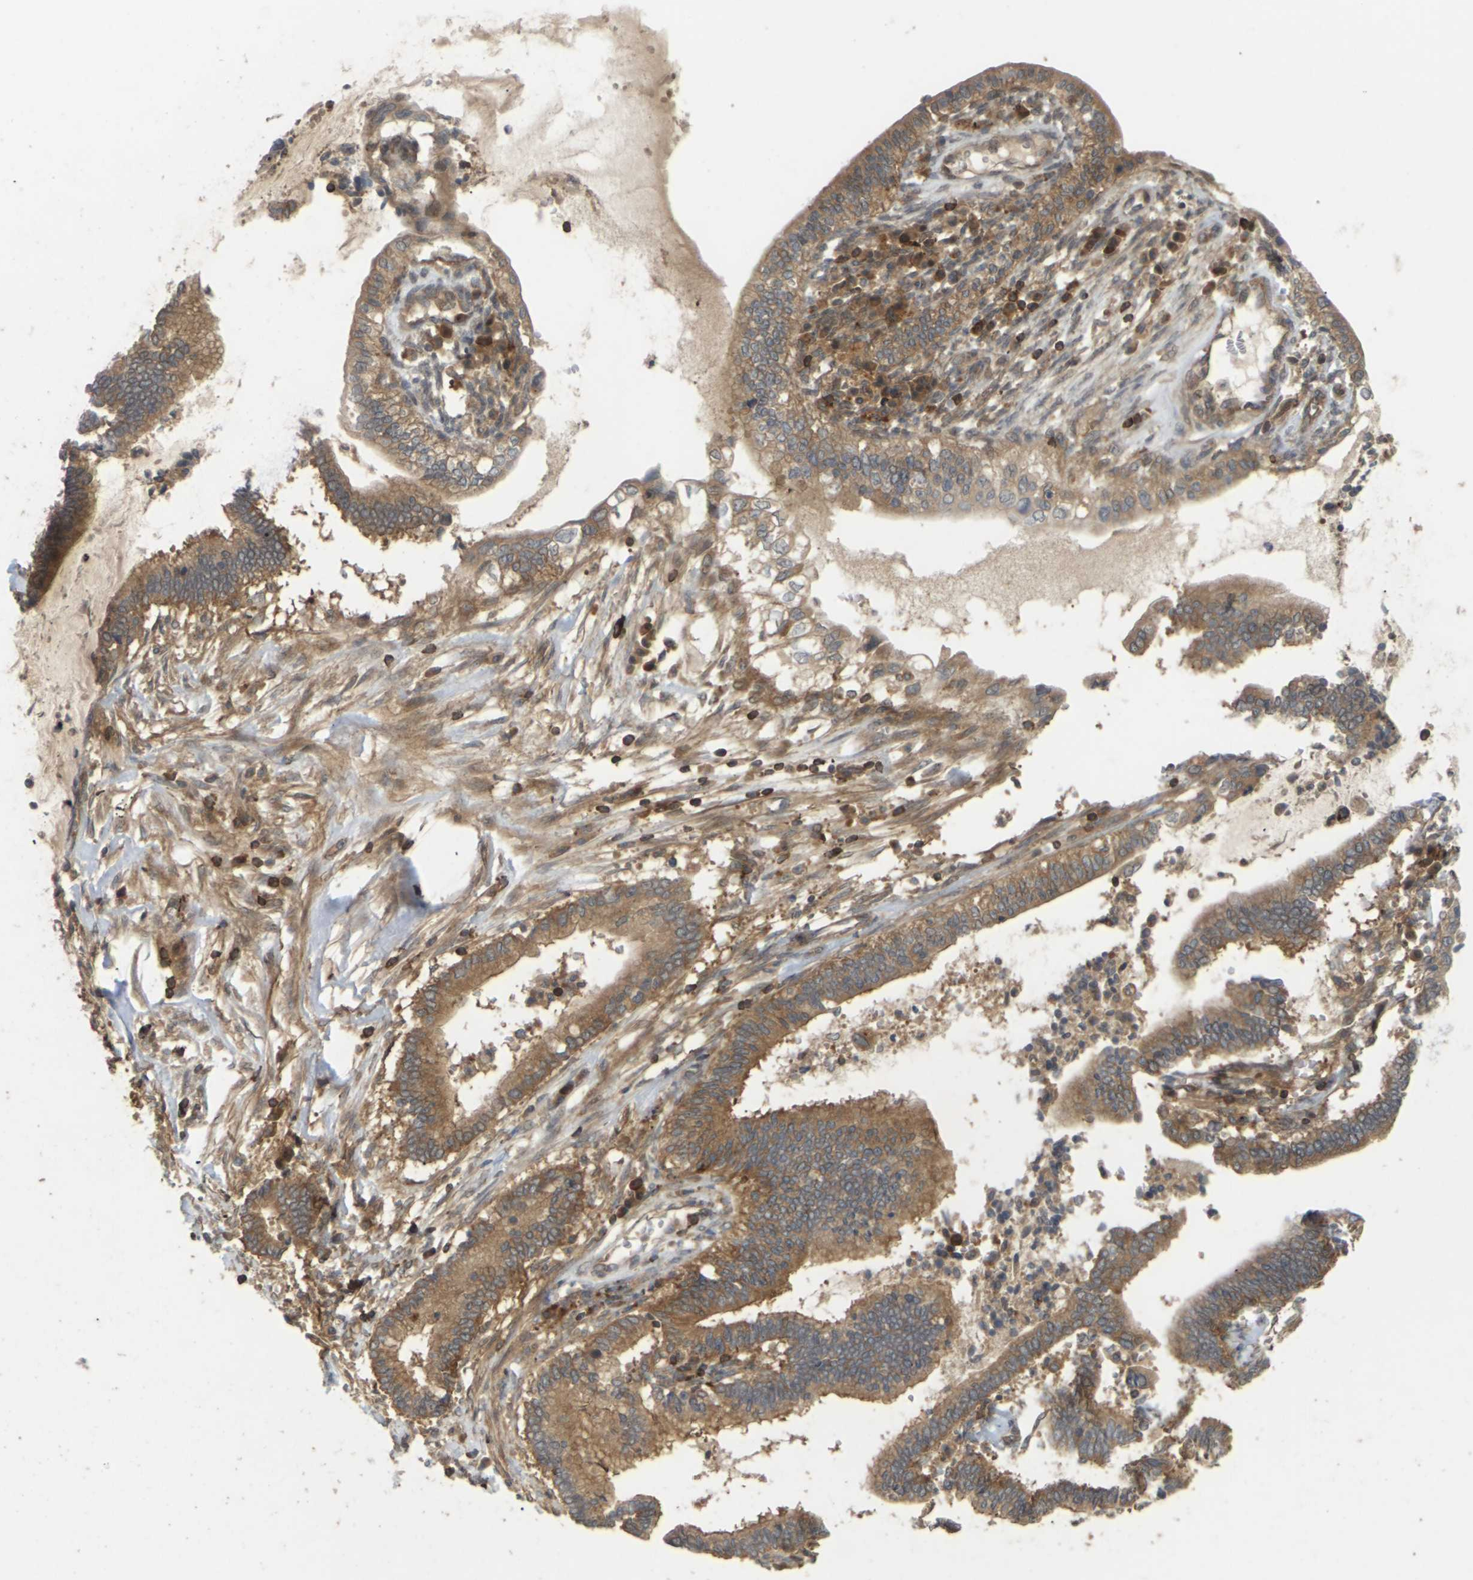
{"staining": {"intensity": "moderate", "quantity": ">75%", "location": "cytoplasmic/membranous"}, "tissue": "cervical cancer", "cell_type": "Tumor cells", "image_type": "cancer", "snomed": [{"axis": "morphology", "description": "Adenocarcinoma, NOS"}, {"axis": "topography", "description": "Cervix"}], "caption": "IHC staining of adenocarcinoma (cervical), which shows medium levels of moderate cytoplasmic/membranous expression in approximately >75% of tumor cells indicating moderate cytoplasmic/membranous protein expression. The staining was performed using DAB (brown) for protein detection and nuclei were counterstained in hematoxylin (blue).", "gene": "KSR1", "patient": {"sex": "female", "age": 44}}